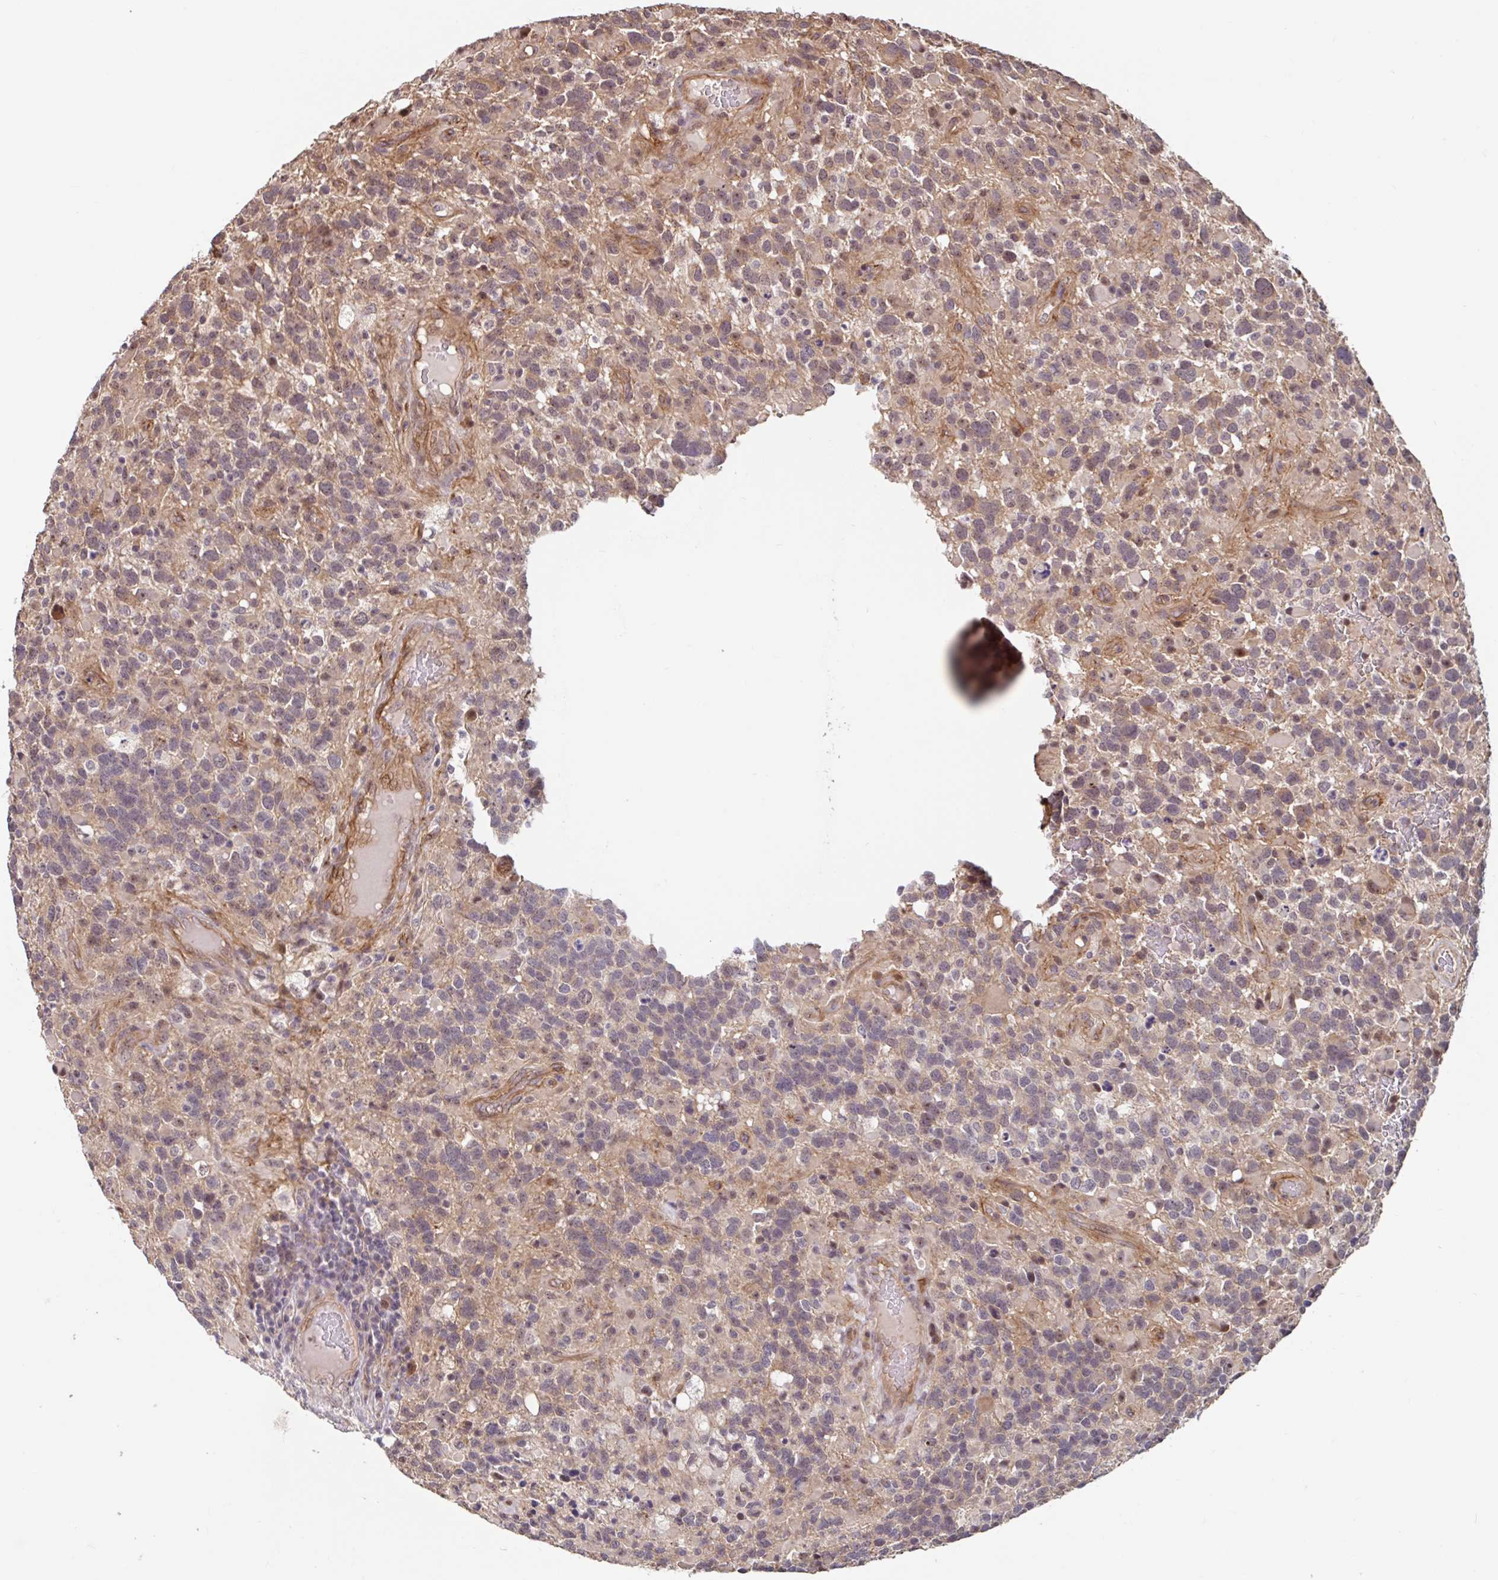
{"staining": {"intensity": "moderate", "quantity": "<25%", "location": "cytoplasmic/membranous,nuclear"}, "tissue": "glioma", "cell_type": "Tumor cells", "image_type": "cancer", "snomed": [{"axis": "morphology", "description": "Glioma, malignant, High grade"}, {"axis": "topography", "description": "Brain"}], "caption": "An image of glioma stained for a protein exhibits moderate cytoplasmic/membranous and nuclear brown staining in tumor cells.", "gene": "STYXL1", "patient": {"sex": "female", "age": 40}}